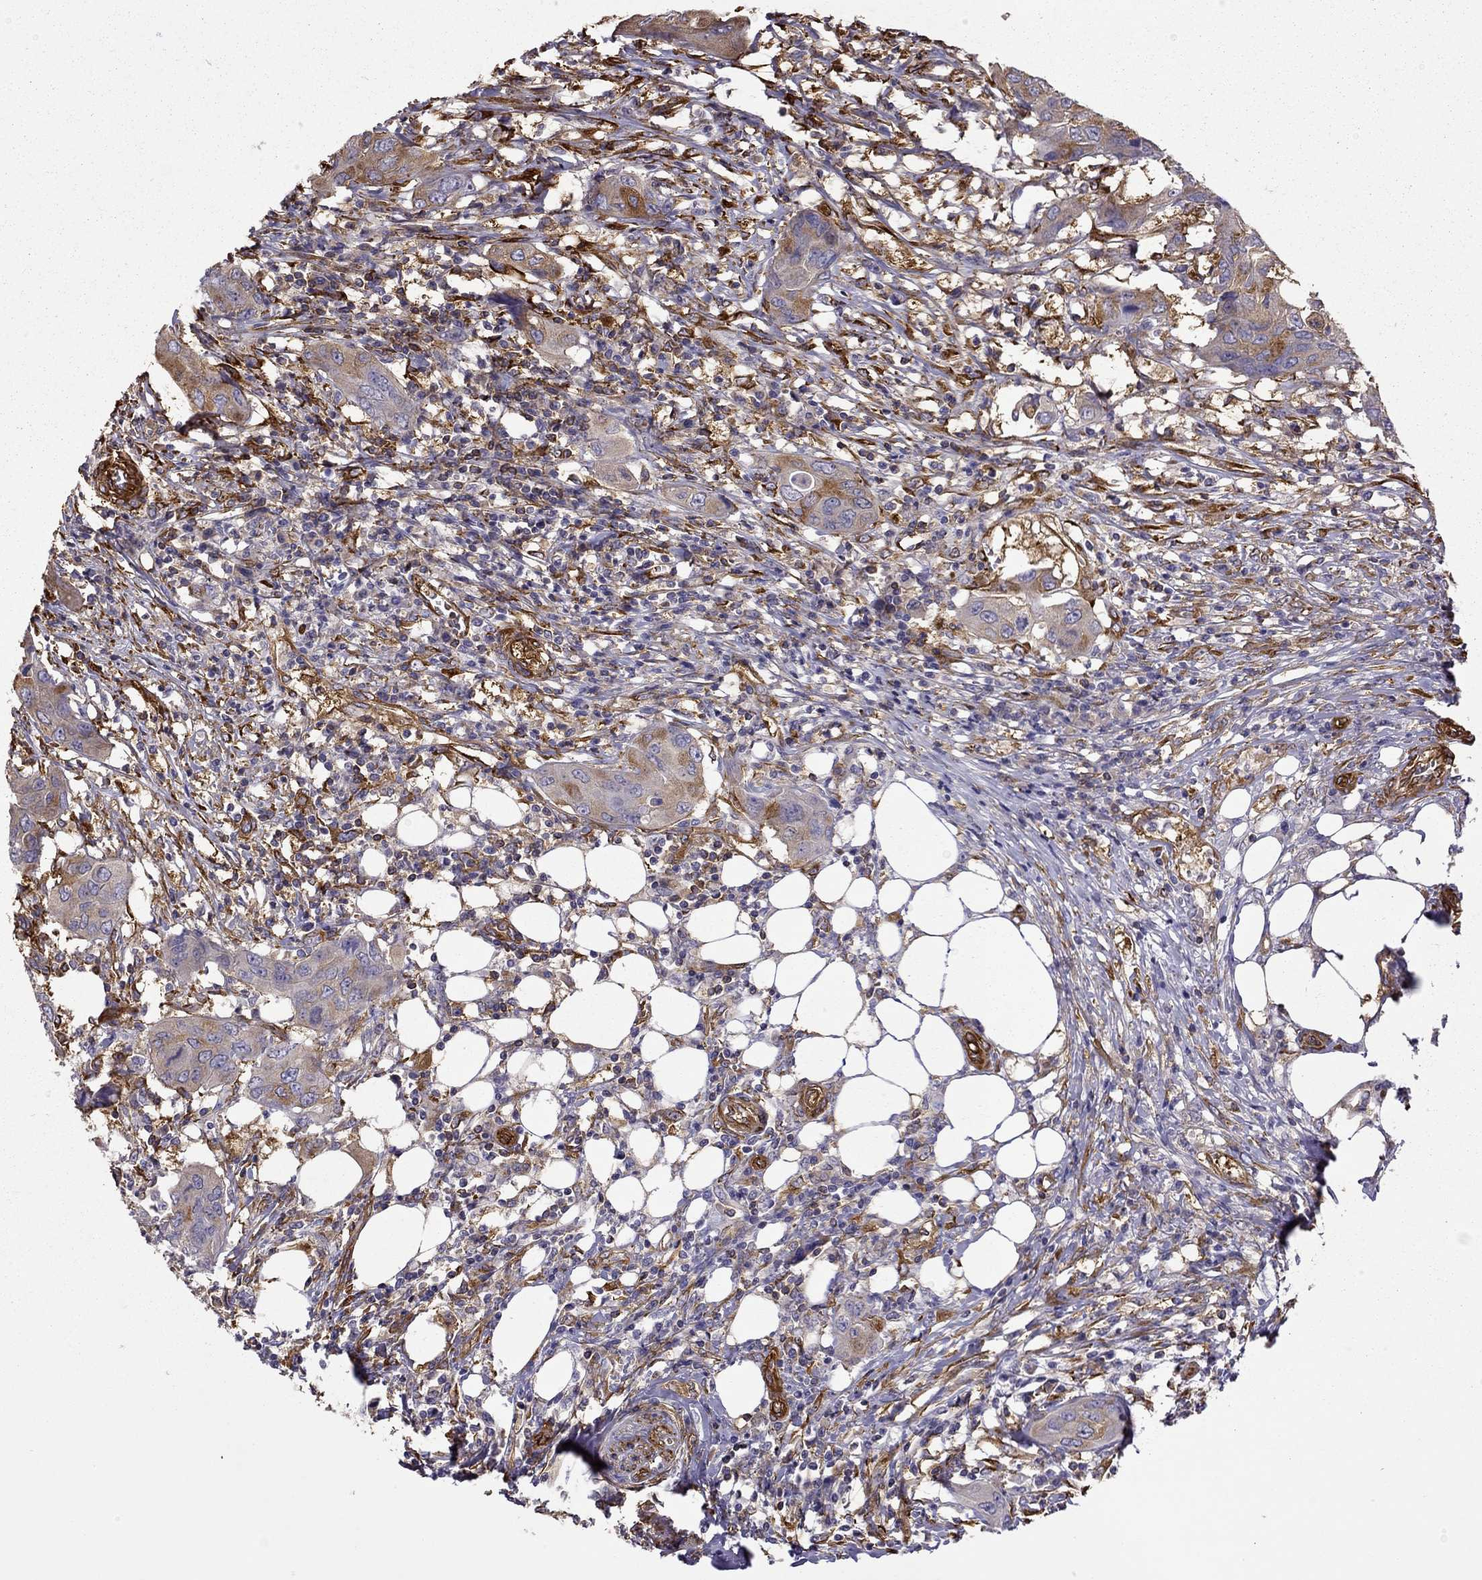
{"staining": {"intensity": "moderate", "quantity": "25%-75%", "location": "cytoplasmic/membranous"}, "tissue": "urothelial cancer", "cell_type": "Tumor cells", "image_type": "cancer", "snomed": [{"axis": "morphology", "description": "Urothelial carcinoma, NOS"}, {"axis": "morphology", "description": "Urothelial carcinoma, High grade"}, {"axis": "topography", "description": "Urinary bladder"}], "caption": "This image shows urothelial cancer stained with immunohistochemistry (IHC) to label a protein in brown. The cytoplasmic/membranous of tumor cells show moderate positivity for the protein. Nuclei are counter-stained blue.", "gene": "MAP4", "patient": {"sex": "male", "age": 63}}